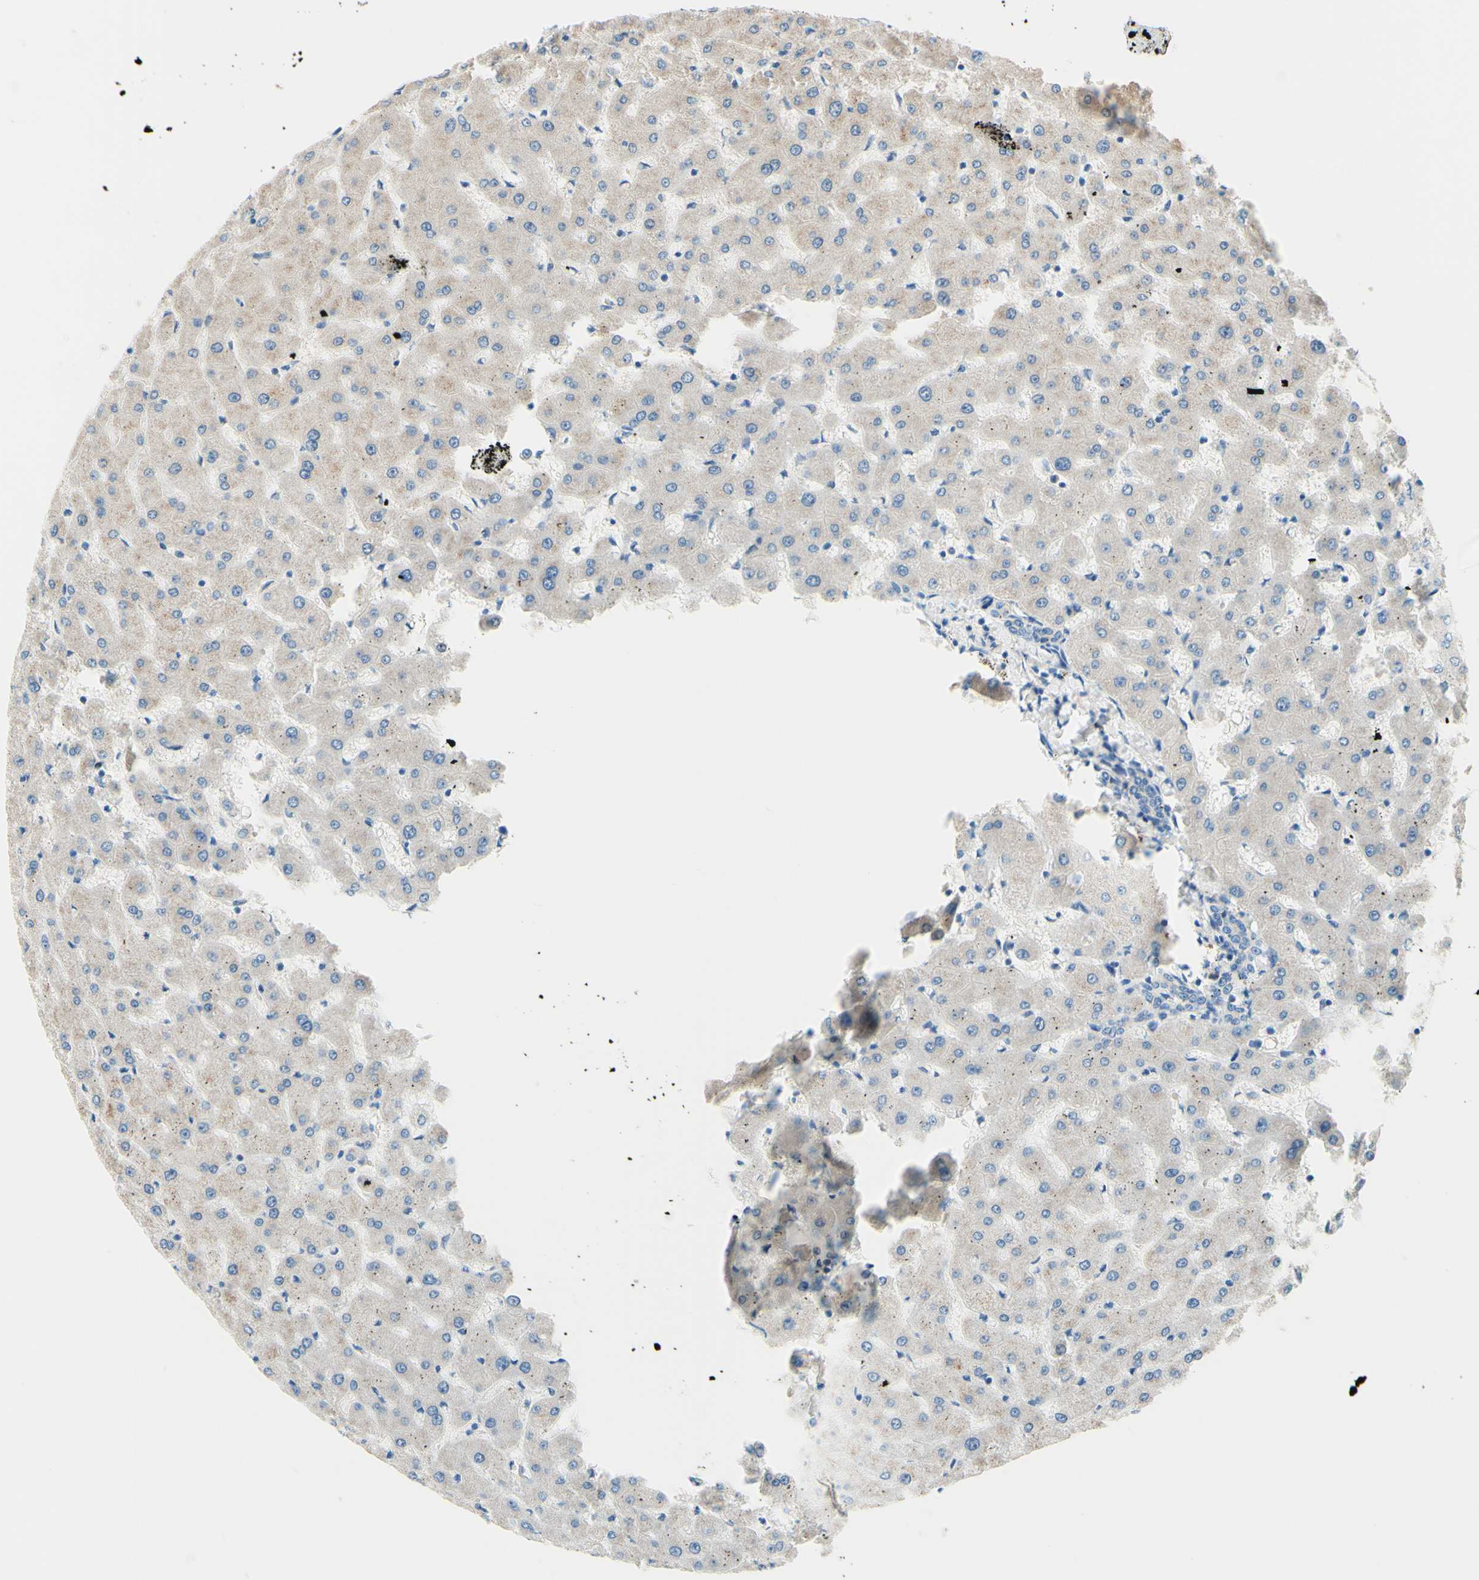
{"staining": {"intensity": "negative", "quantity": "none", "location": "none"}, "tissue": "liver", "cell_type": "Cholangiocytes", "image_type": "normal", "snomed": [{"axis": "morphology", "description": "Normal tissue, NOS"}, {"axis": "topography", "description": "Liver"}], "caption": "A histopathology image of human liver is negative for staining in cholangiocytes. Brightfield microscopy of immunohistochemistry stained with DAB (brown) and hematoxylin (blue), captured at high magnification.", "gene": "PASD1", "patient": {"sex": "female", "age": 63}}